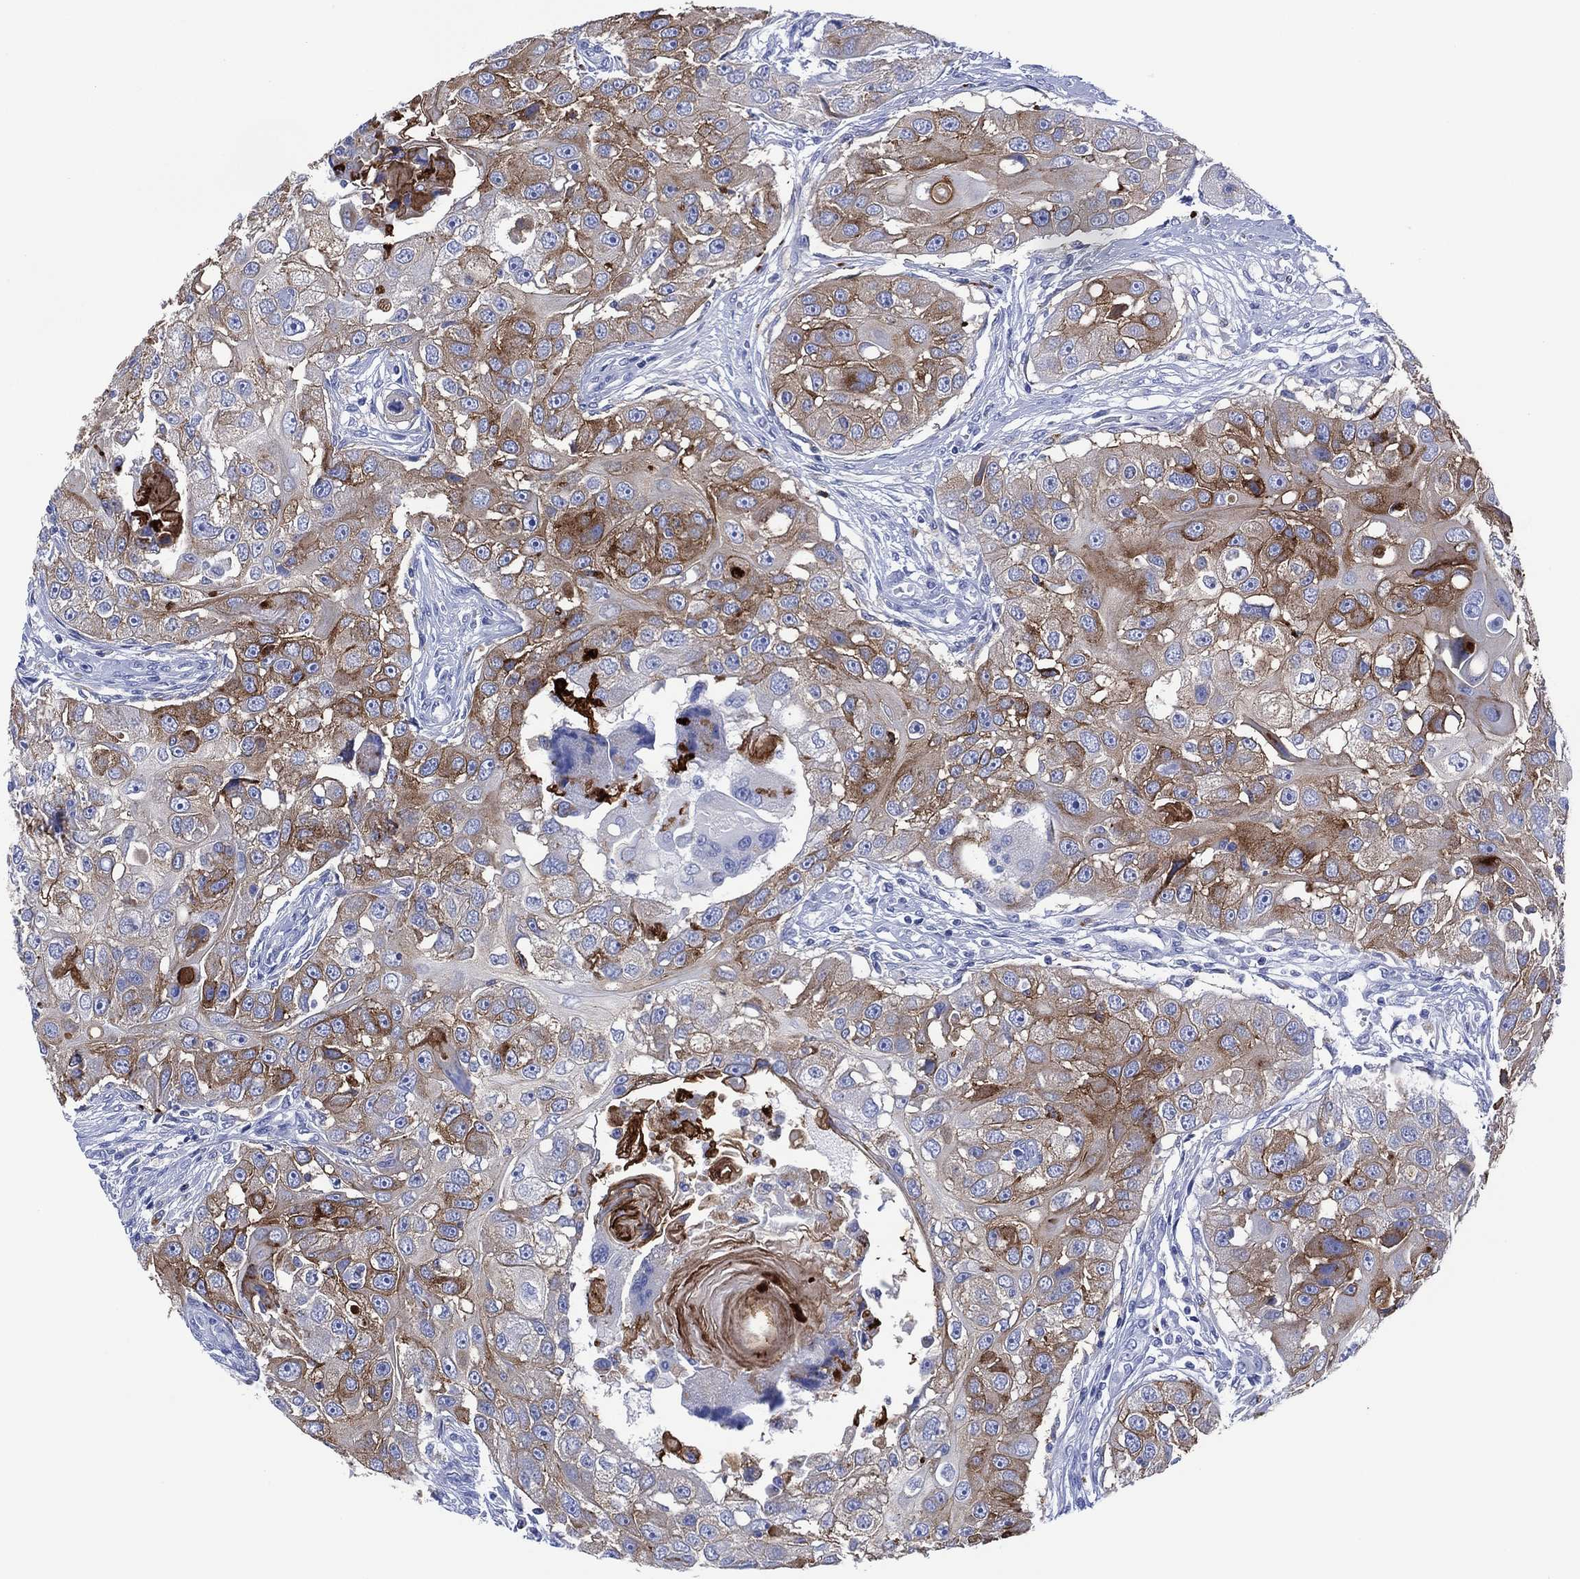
{"staining": {"intensity": "moderate", "quantity": "25%-75%", "location": "cytoplasmic/membranous"}, "tissue": "head and neck cancer", "cell_type": "Tumor cells", "image_type": "cancer", "snomed": [{"axis": "morphology", "description": "Squamous cell carcinoma, NOS"}, {"axis": "topography", "description": "Head-Neck"}], "caption": "Protein positivity by immunohistochemistry displays moderate cytoplasmic/membranous positivity in approximately 25%-75% of tumor cells in head and neck squamous cell carcinoma.", "gene": "DPP4", "patient": {"sex": "male", "age": 51}}